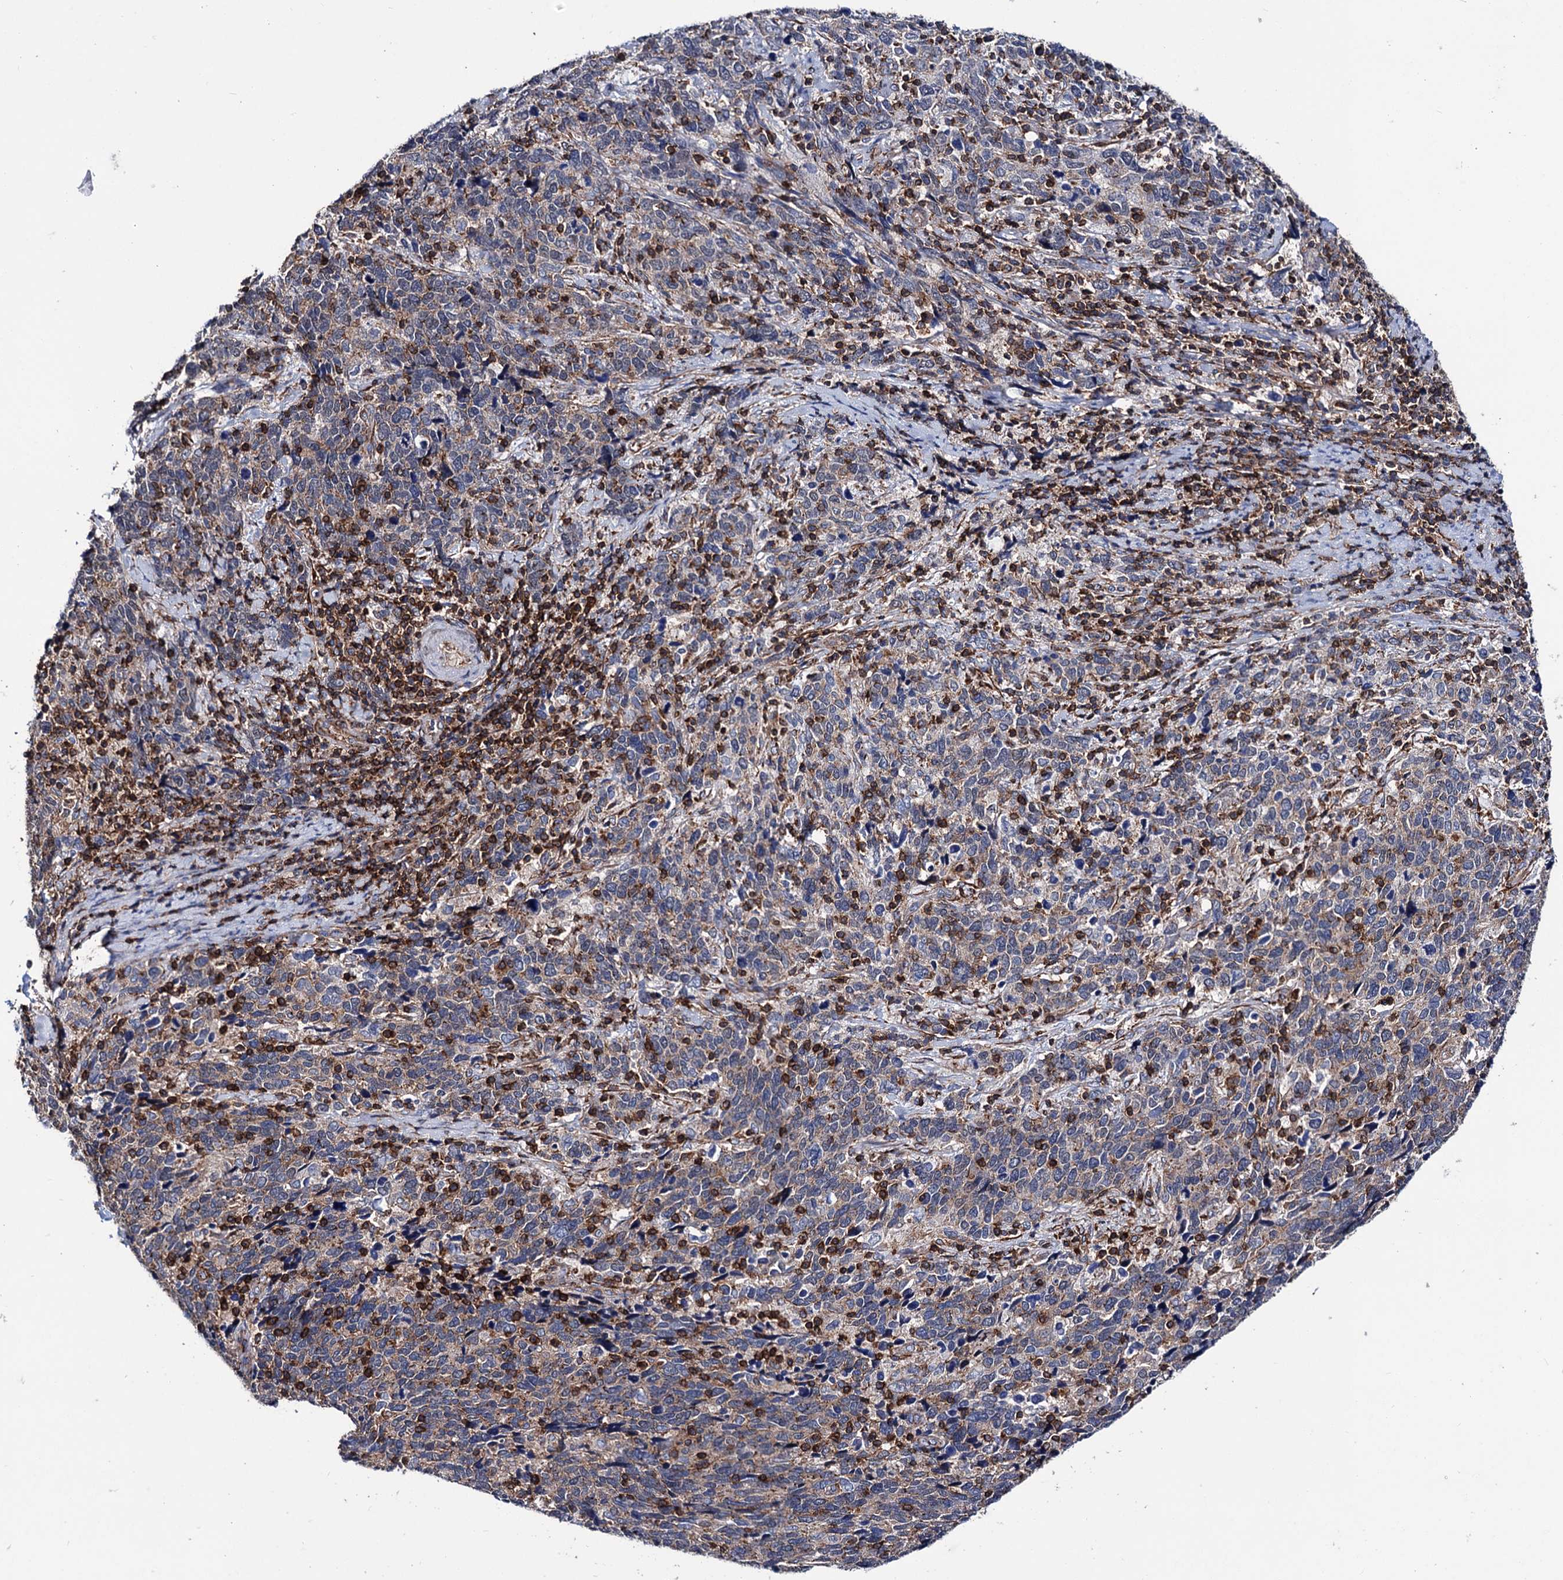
{"staining": {"intensity": "weak", "quantity": "25%-75%", "location": "cytoplasmic/membranous"}, "tissue": "cervical cancer", "cell_type": "Tumor cells", "image_type": "cancer", "snomed": [{"axis": "morphology", "description": "Squamous cell carcinoma, NOS"}, {"axis": "topography", "description": "Cervix"}], "caption": "This micrograph exhibits IHC staining of human cervical cancer (squamous cell carcinoma), with low weak cytoplasmic/membranous expression in about 25%-75% of tumor cells.", "gene": "DEF6", "patient": {"sex": "female", "age": 41}}